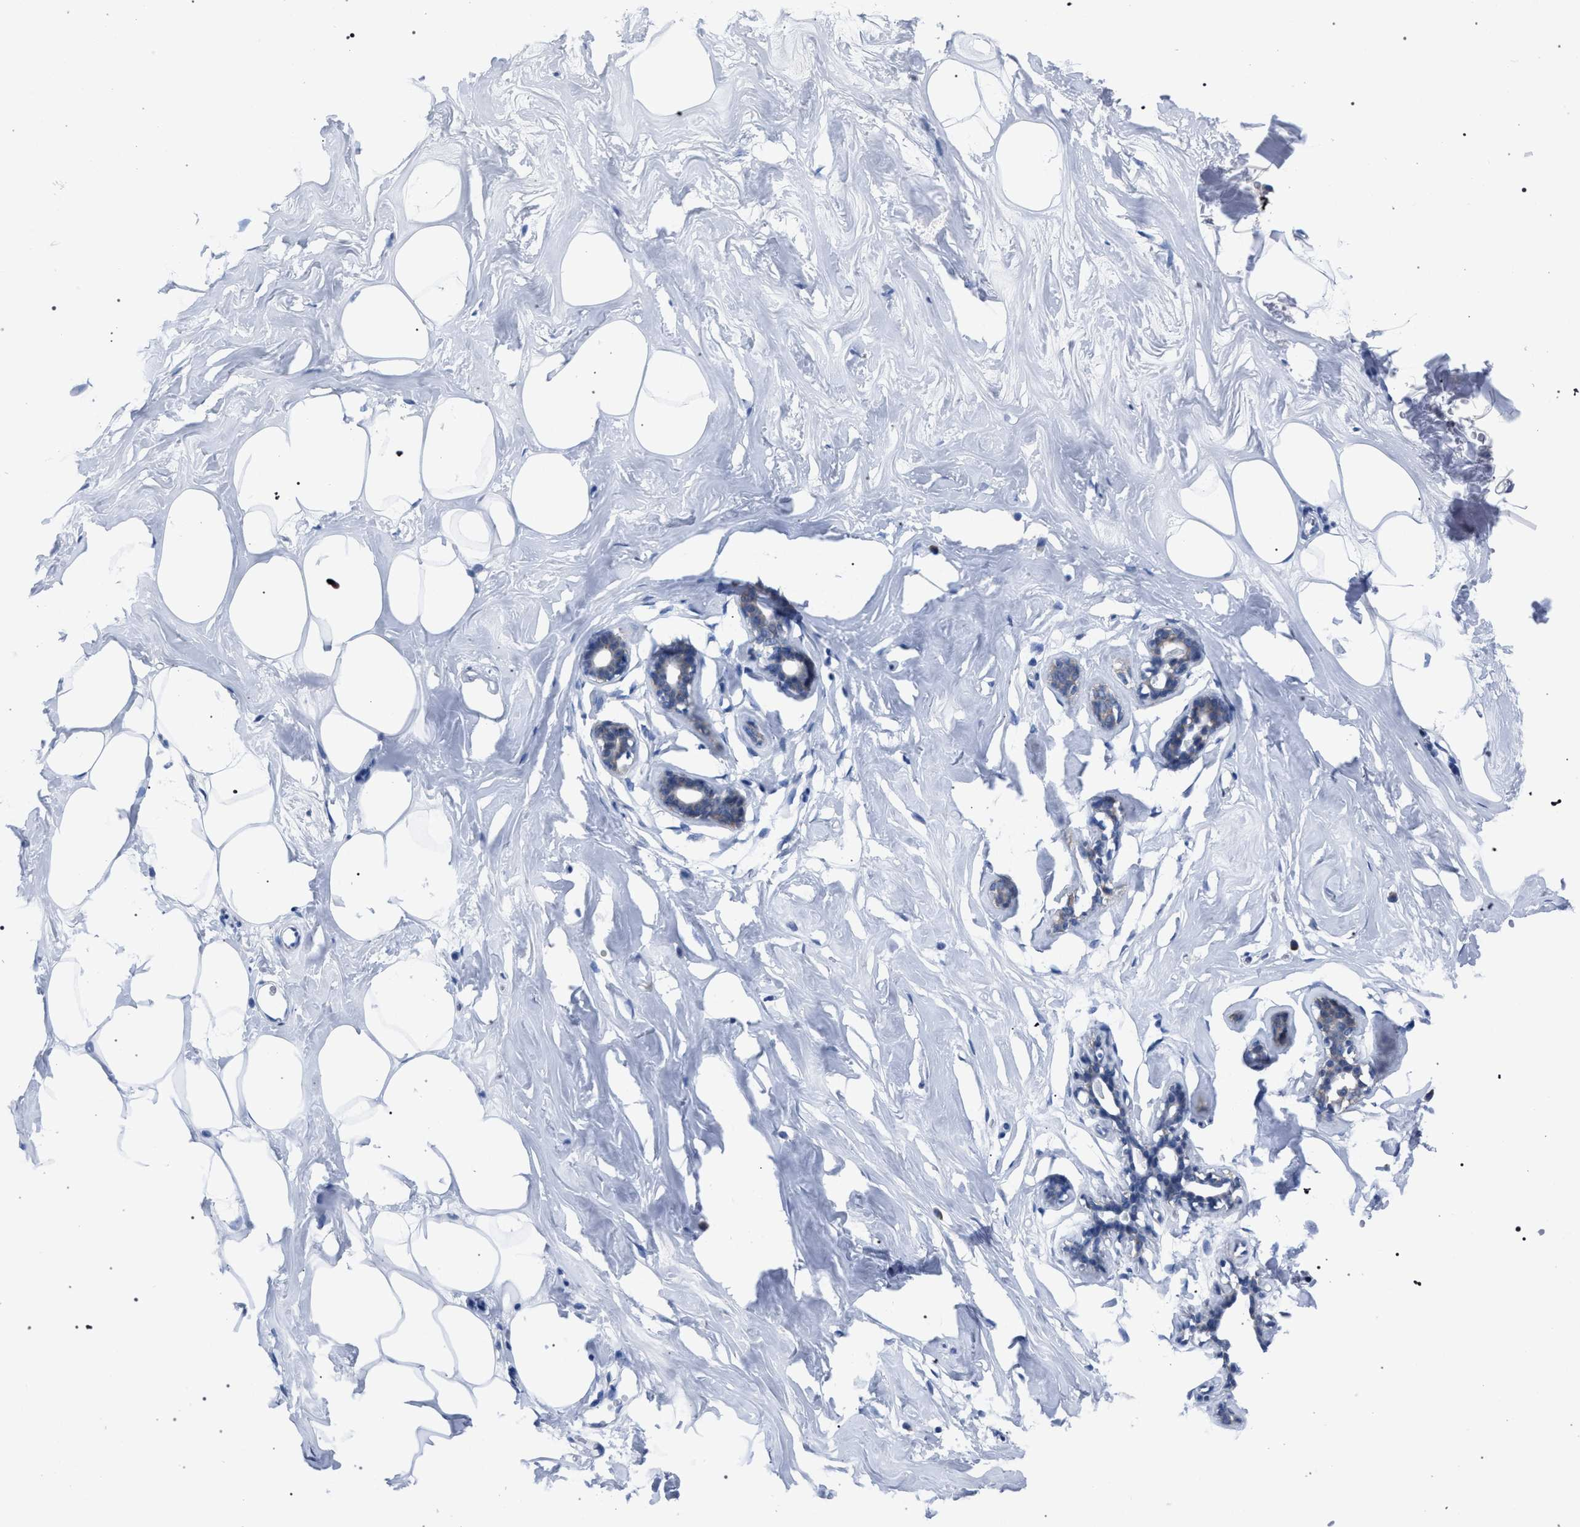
{"staining": {"intensity": "negative", "quantity": "none", "location": "none"}, "tissue": "adipose tissue", "cell_type": "Adipocytes", "image_type": "normal", "snomed": [{"axis": "morphology", "description": "Normal tissue, NOS"}, {"axis": "morphology", "description": "Fibrosis, NOS"}, {"axis": "topography", "description": "Breast"}, {"axis": "topography", "description": "Adipose tissue"}], "caption": "This is a micrograph of IHC staining of unremarkable adipose tissue, which shows no expression in adipocytes.", "gene": "CRYZ", "patient": {"sex": "female", "age": 39}}